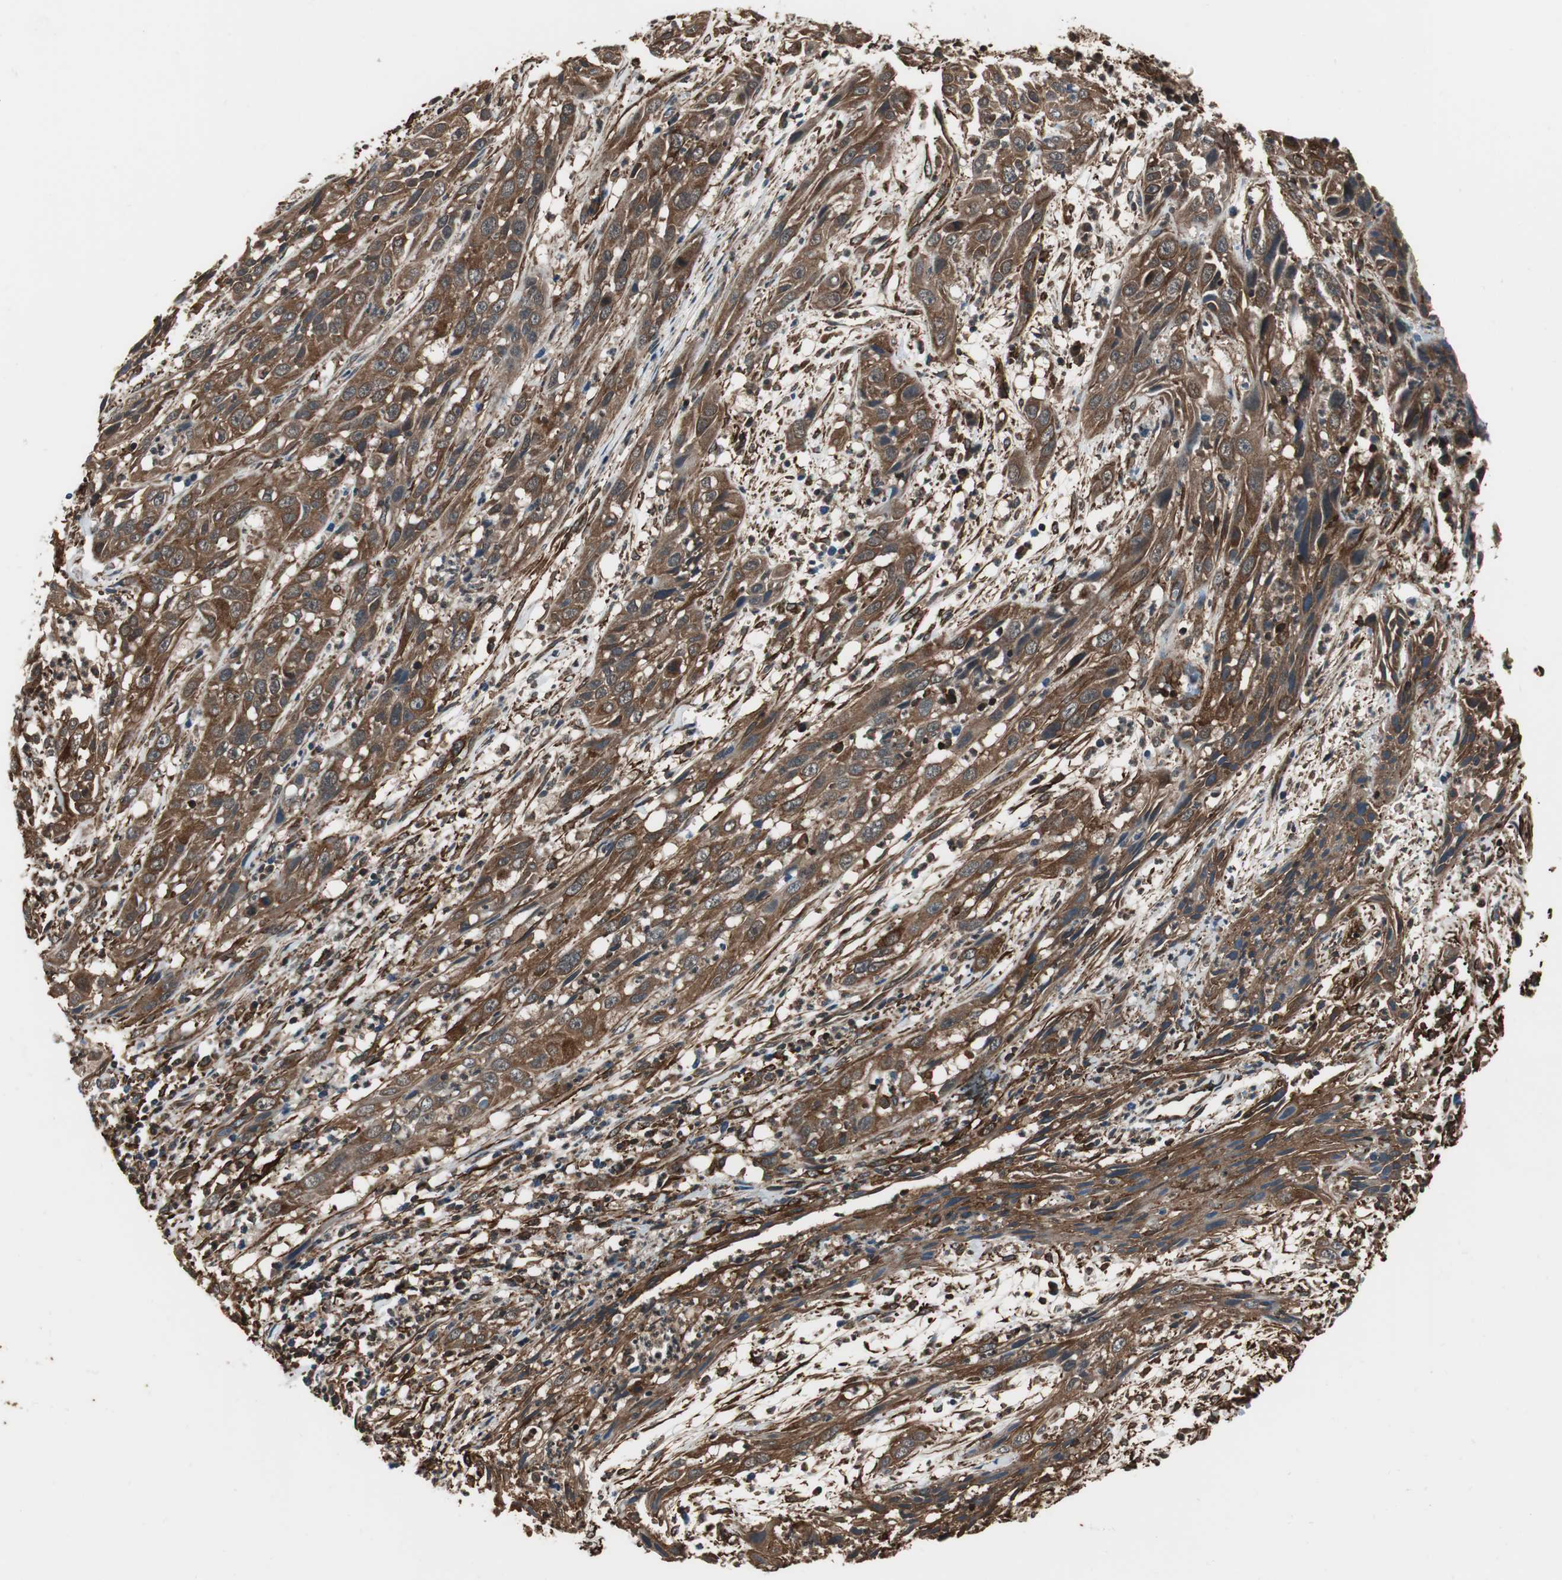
{"staining": {"intensity": "strong", "quantity": ">75%", "location": "cytoplasmic/membranous"}, "tissue": "cervical cancer", "cell_type": "Tumor cells", "image_type": "cancer", "snomed": [{"axis": "morphology", "description": "Squamous cell carcinoma, NOS"}, {"axis": "topography", "description": "Cervix"}], "caption": "This is an image of immunohistochemistry (IHC) staining of cervical cancer, which shows strong positivity in the cytoplasmic/membranous of tumor cells.", "gene": "PTPN11", "patient": {"sex": "female", "age": 32}}